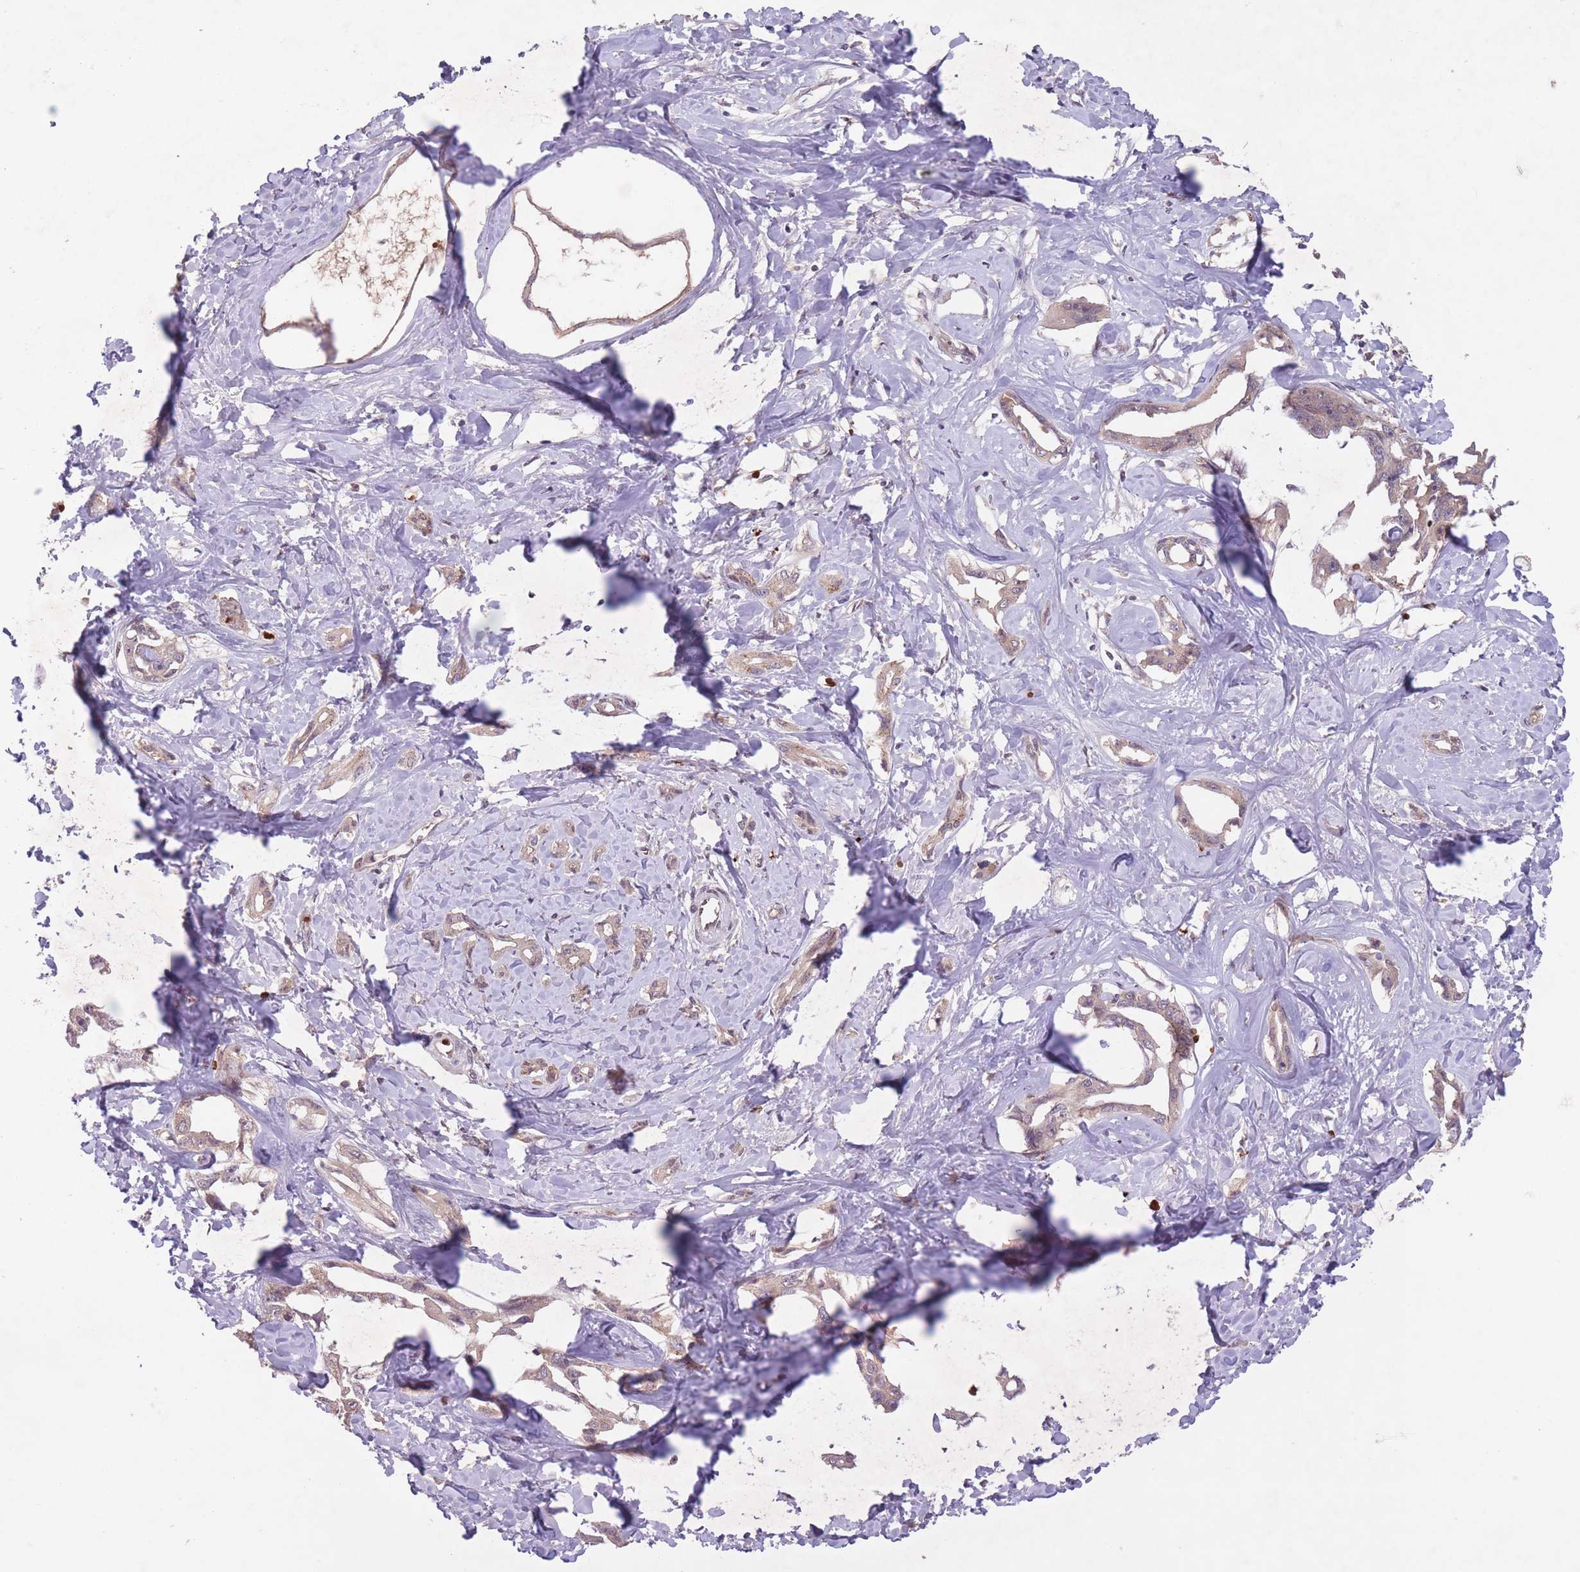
{"staining": {"intensity": "weak", "quantity": "25%-75%", "location": "cytoplasmic/membranous"}, "tissue": "liver cancer", "cell_type": "Tumor cells", "image_type": "cancer", "snomed": [{"axis": "morphology", "description": "Cholangiocarcinoma"}, {"axis": "topography", "description": "Liver"}], "caption": "Cholangiocarcinoma (liver) stained with IHC exhibits weak cytoplasmic/membranous positivity in about 25%-75% of tumor cells. (Stains: DAB in brown, nuclei in blue, Microscopy: brightfield microscopy at high magnification).", "gene": "SECTM1", "patient": {"sex": "male", "age": 59}}